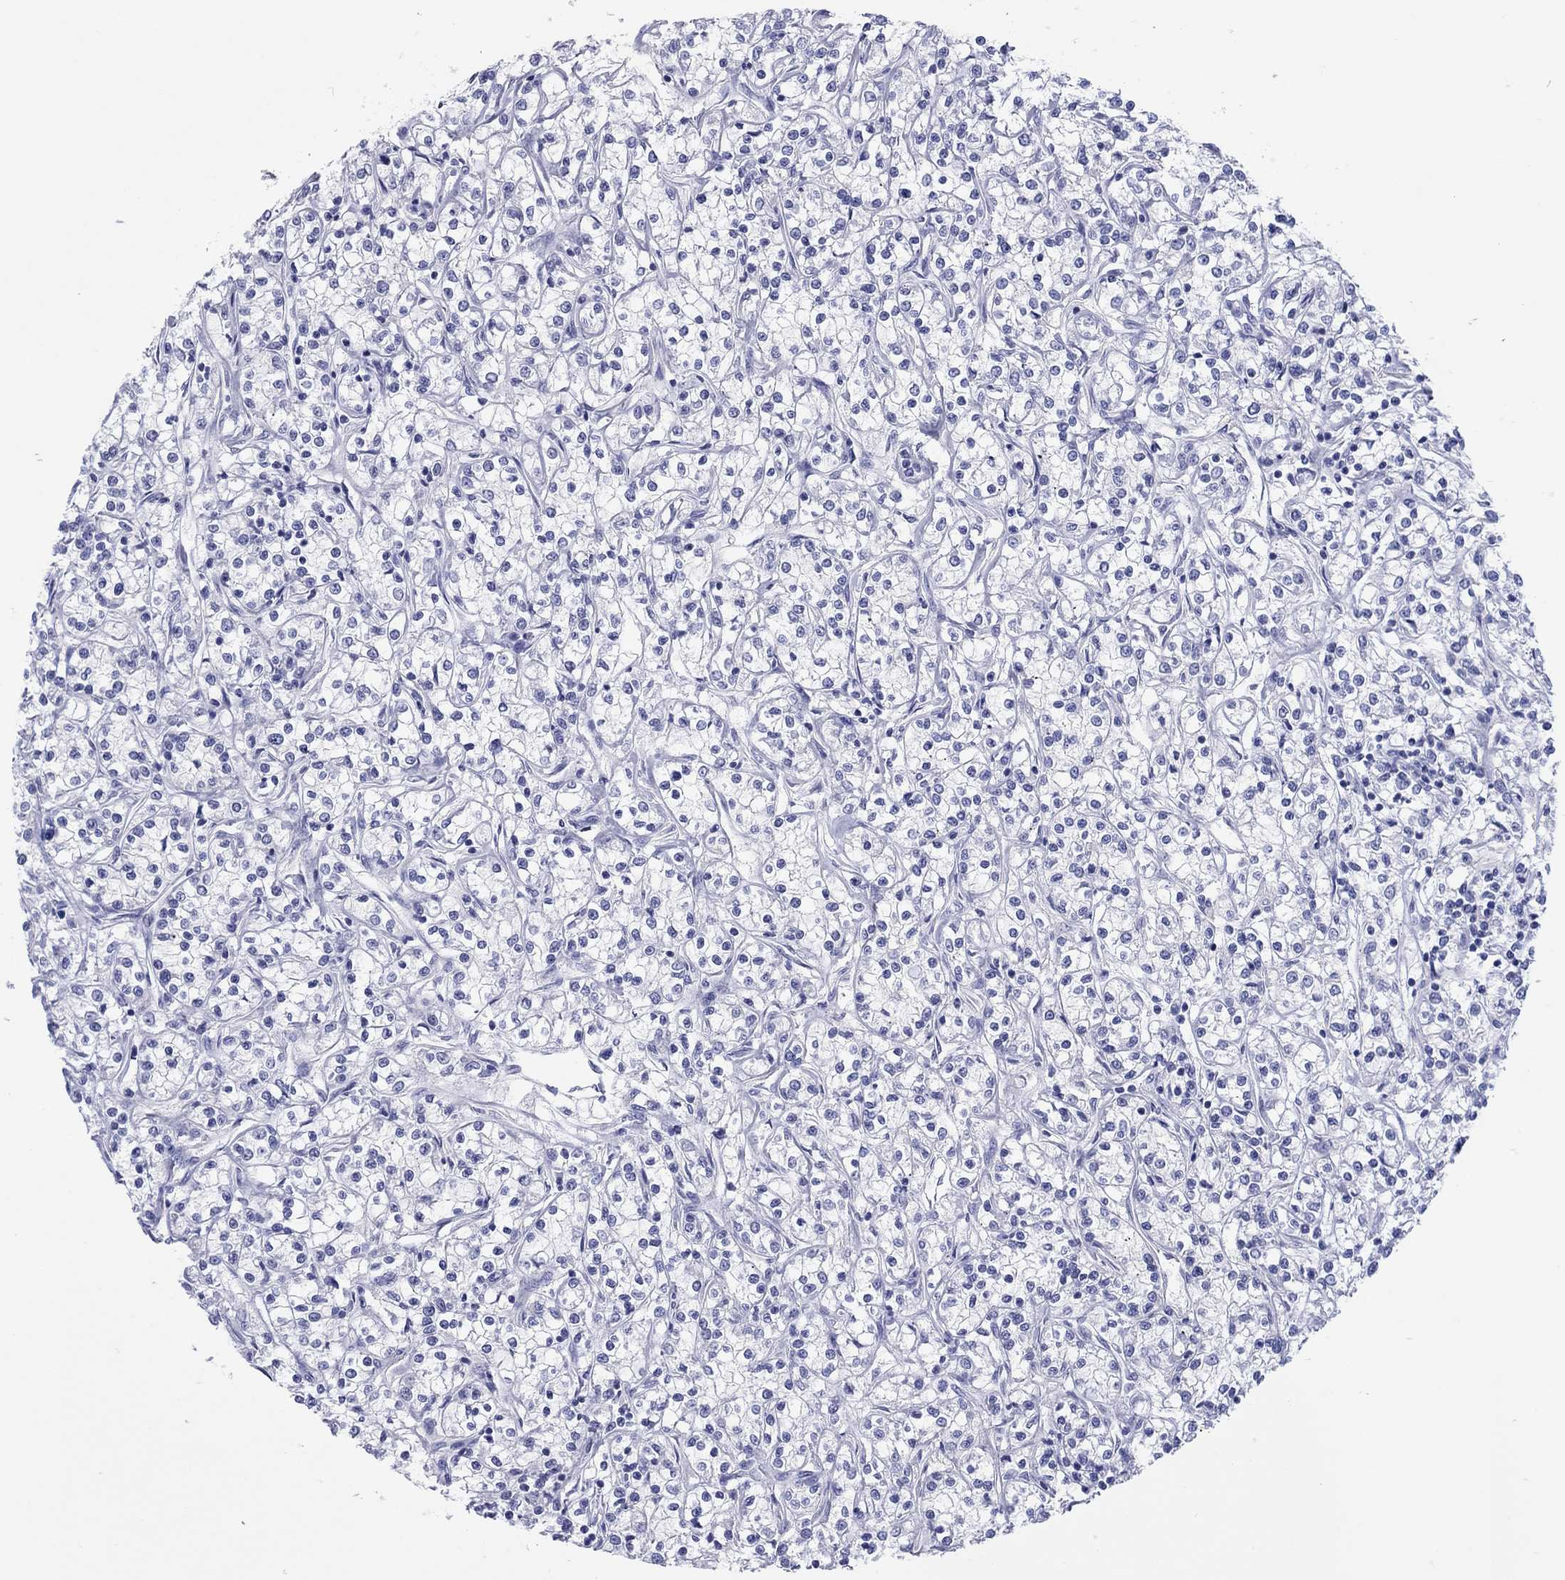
{"staining": {"intensity": "negative", "quantity": "none", "location": "none"}, "tissue": "renal cancer", "cell_type": "Tumor cells", "image_type": "cancer", "snomed": [{"axis": "morphology", "description": "Adenocarcinoma, NOS"}, {"axis": "topography", "description": "Kidney"}], "caption": "DAB (3,3'-diaminobenzidine) immunohistochemical staining of adenocarcinoma (renal) reveals no significant expression in tumor cells. (DAB (3,3'-diaminobenzidine) immunohistochemistry, high magnification).", "gene": "ERICH3", "patient": {"sex": "female", "age": 59}}